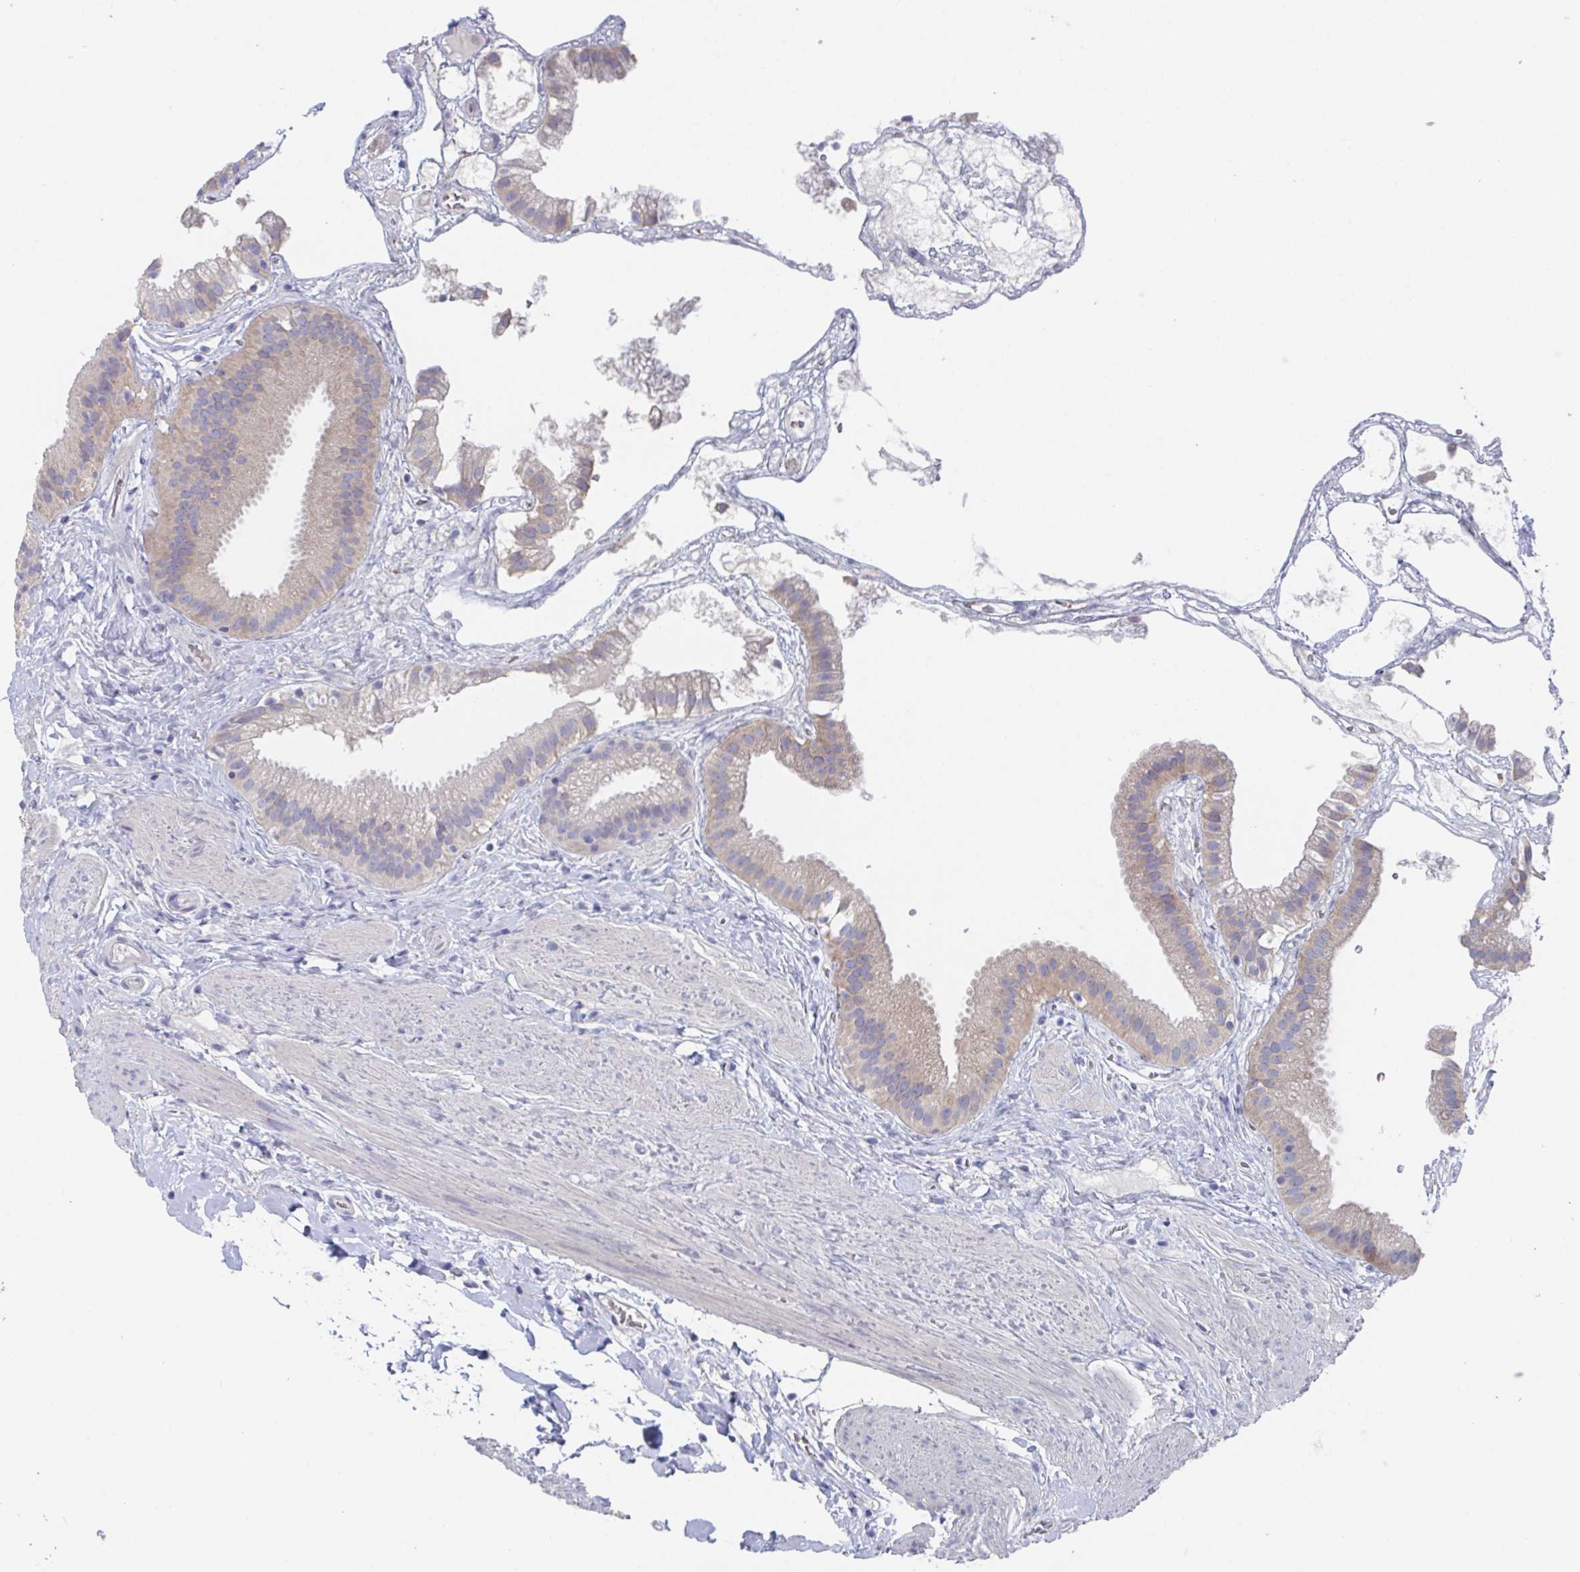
{"staining": {"intensity": "weak", "quantity": "<25%", "location": "cytoplasmic/membranous"}, "tissue": "gallbladder", "cell_type": "Glandular cells", "image_type": "normal", "snomed": [{"axis": "morphology", "description": "Normal tissue, NOS"}, {"axis": "topography", "description": "Gallbladder"}], "caption": "Immunohistochemistry (IHC) of unremarkable human gallbladder displays no staining in glandular cells. Brightfield microscopy of immunohistochemistry (IHC) stained with DAB (brown) and hematoxylin (blue), captured at high magnification.", "gene": "KCNK5", "patient": {"sex": "female", "age": 63}}